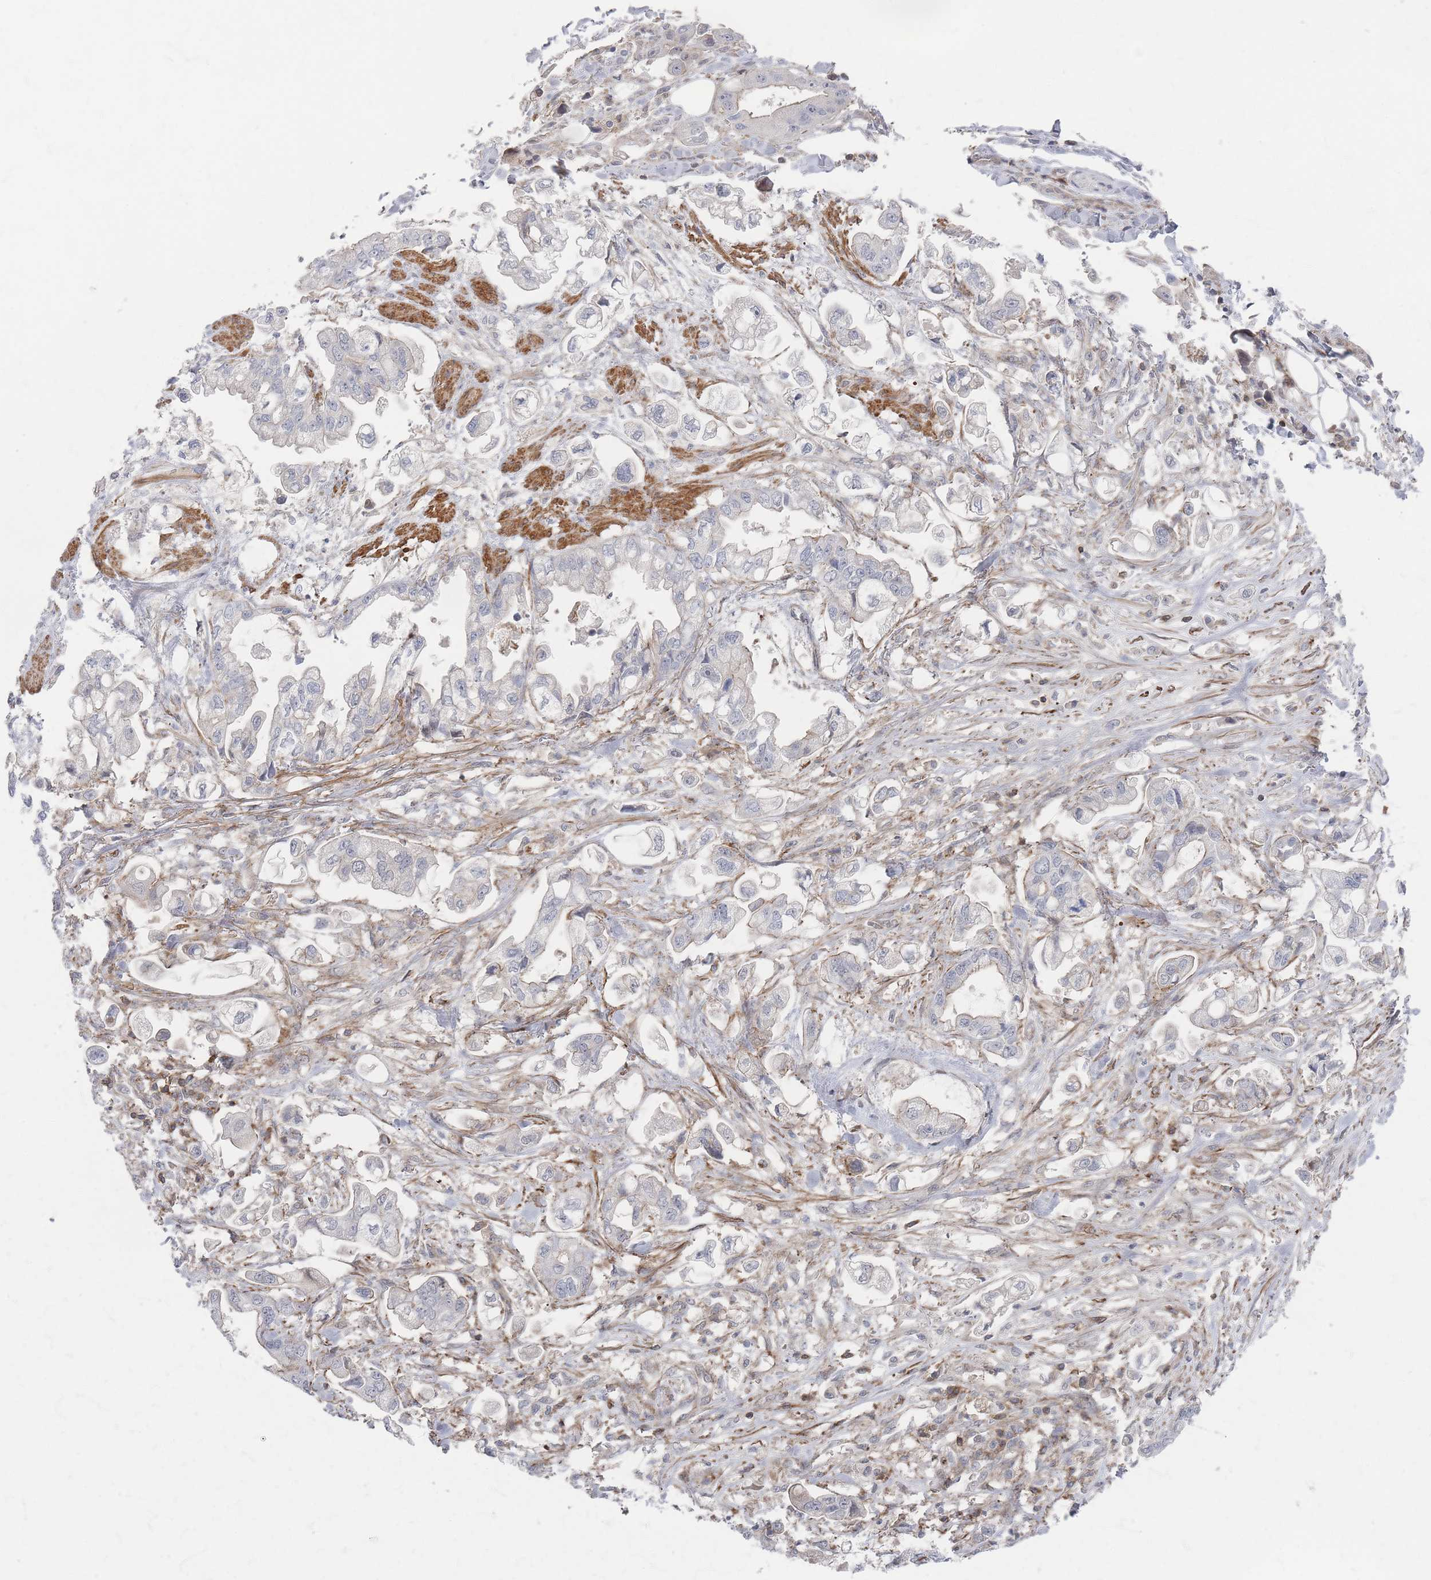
{"staining": {"intensity": "negative", "quantity": "none", "location": "none"}, "tissue": "stomach cancer", "cell_type": "Tumor cells", "image_type": "cancer", "snomed": [{"axis": "morphology", "description": "Adenocarcinoma, NOS"}, {"axis": "topography", "description": "Stomach"}], "caption": "Stomach adenocarcinoma was stained to show a protein in brown. There is no significant positivity in tumor cells.", "gene": "ZNF852", "patient": {"sex": "male", "age": 62}}